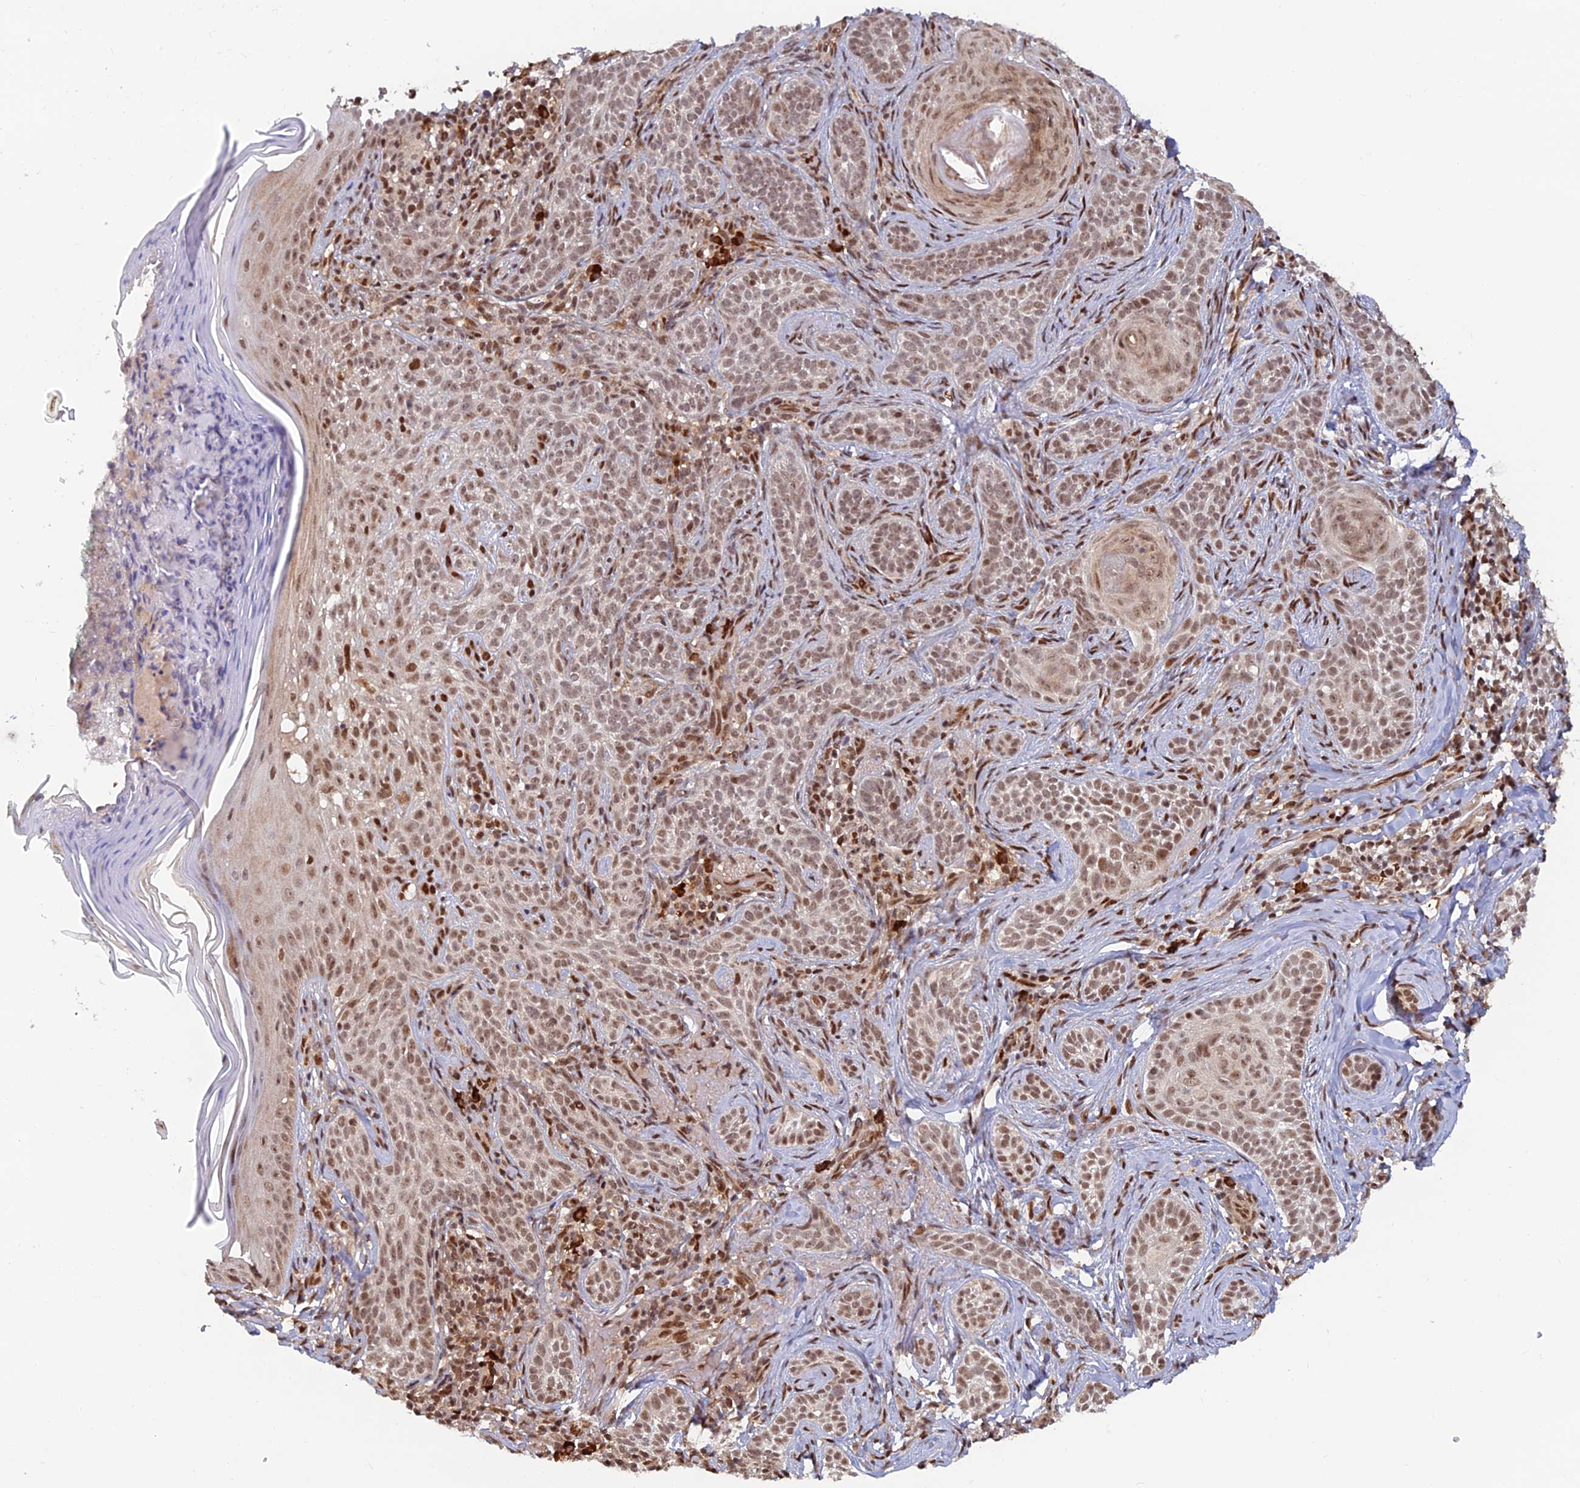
{"staining": {"intensity": "moderate", "quantity": ">75%", "location": "nuclear"}, "tissue": "skin cancer", "cell_type": "Tumor cells", "image_type": "cancer", "snomed": [{"axis": "morphology", "description": "Basal cell carcinoma"}, {"axis": "topography", "description": "Skin"}], "caption": "A histopathology image of skin cancer (basal cell carcinoma) stained for a protein displays moderate nuclear brown staining in tumor cells.", "gene": "ZNF565", "patient": {"sex": "male", "age": 71}}